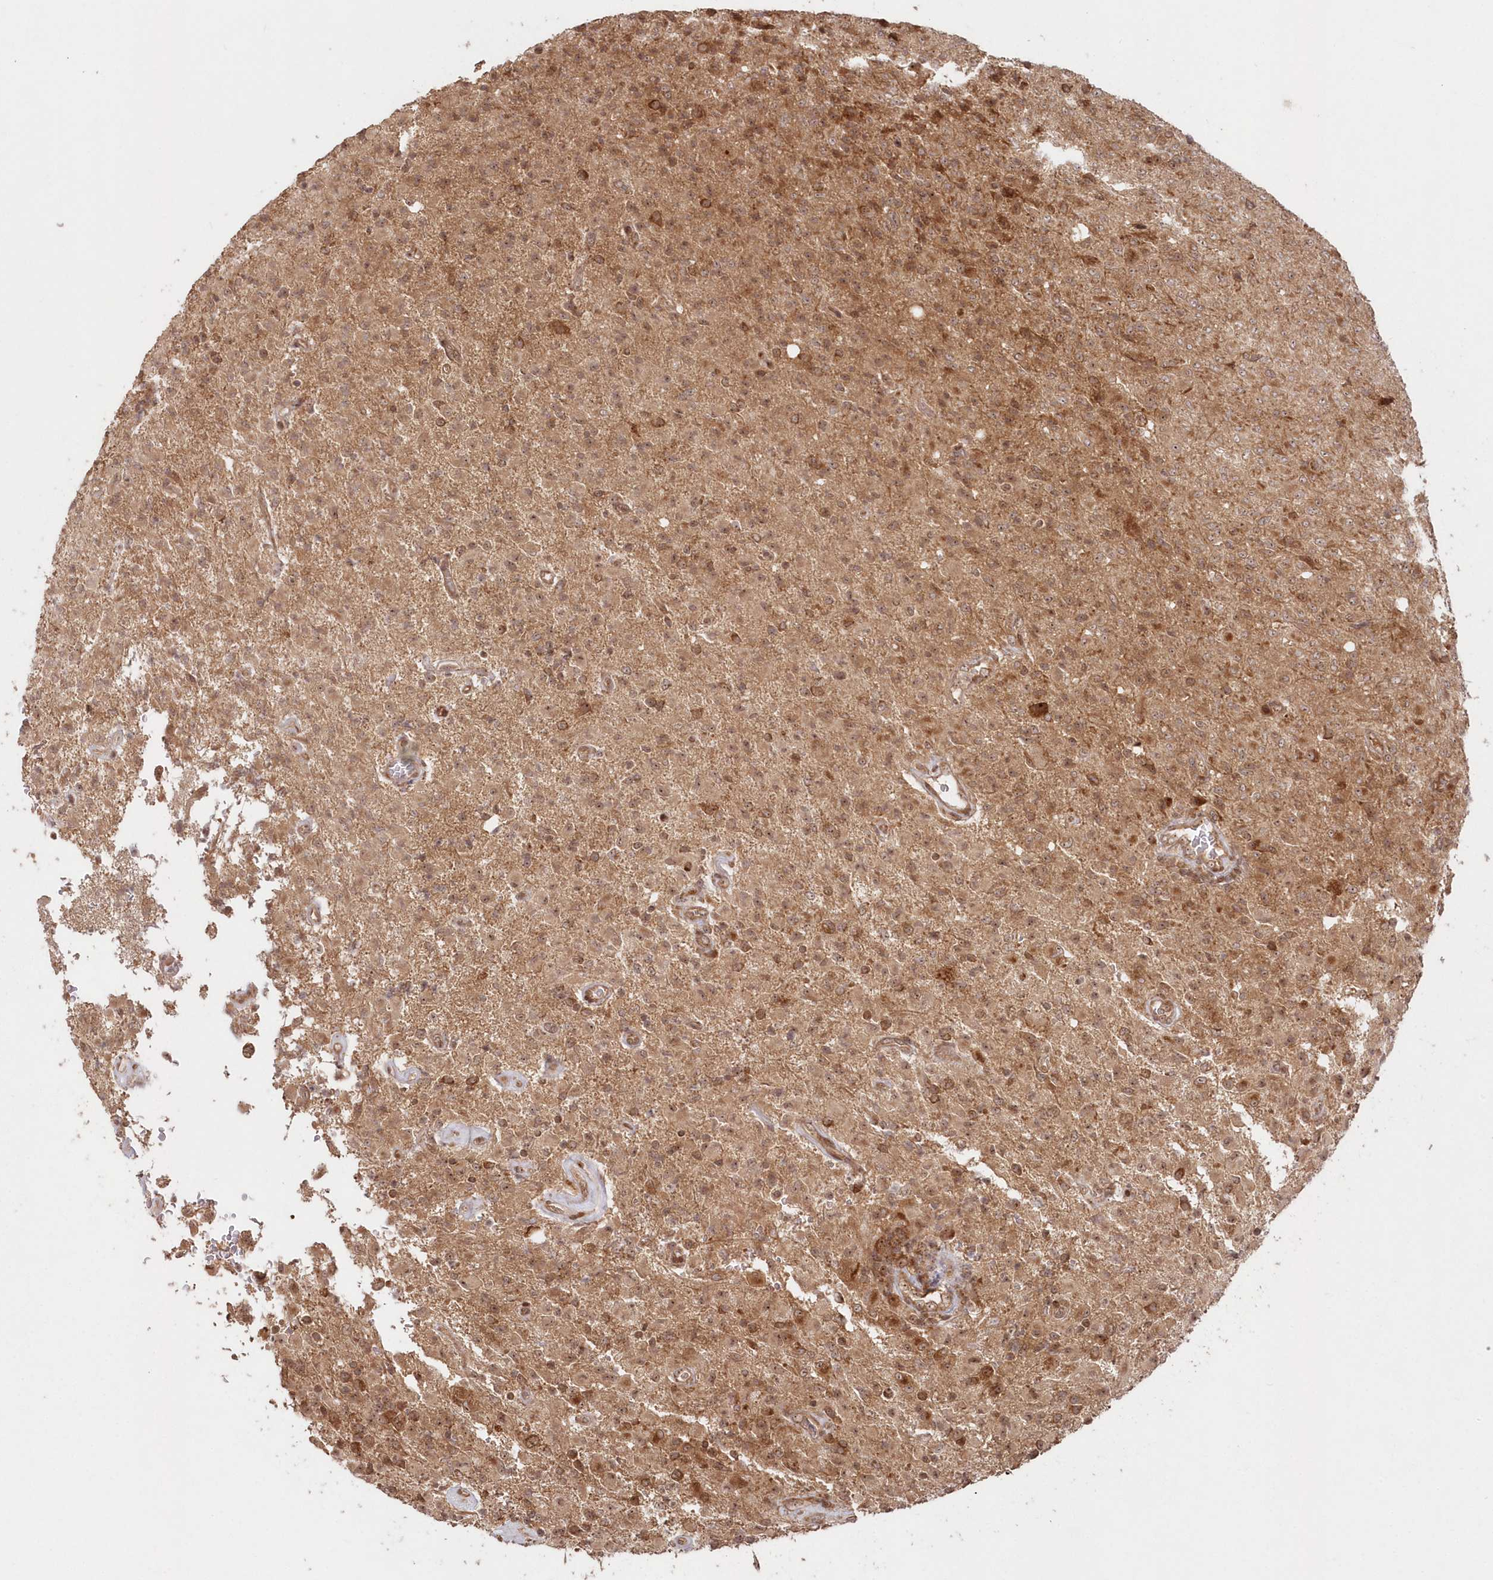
{"staining": {"intensity": "weak", "quantity": ">75%", "location": "cytoplasmic/membranous"}, "tissue": "glioma", "cell_type": "Tumor cells", "image_type": "cancer", "snomed": [{"axis": "morphology", "description": "Glioma, malignant, High grade"}, {"axis": "topography", "description": "Brain"}], "caption": "Approximately >75% of tumor cells in high-grade glioma (malignant) demonstrate weak cytoplasmic/membranous protein expression as visualized by brown immunohistochemical staining.", "gene": "SERINC1", "patient": {"sex": "female", "age": 57}}